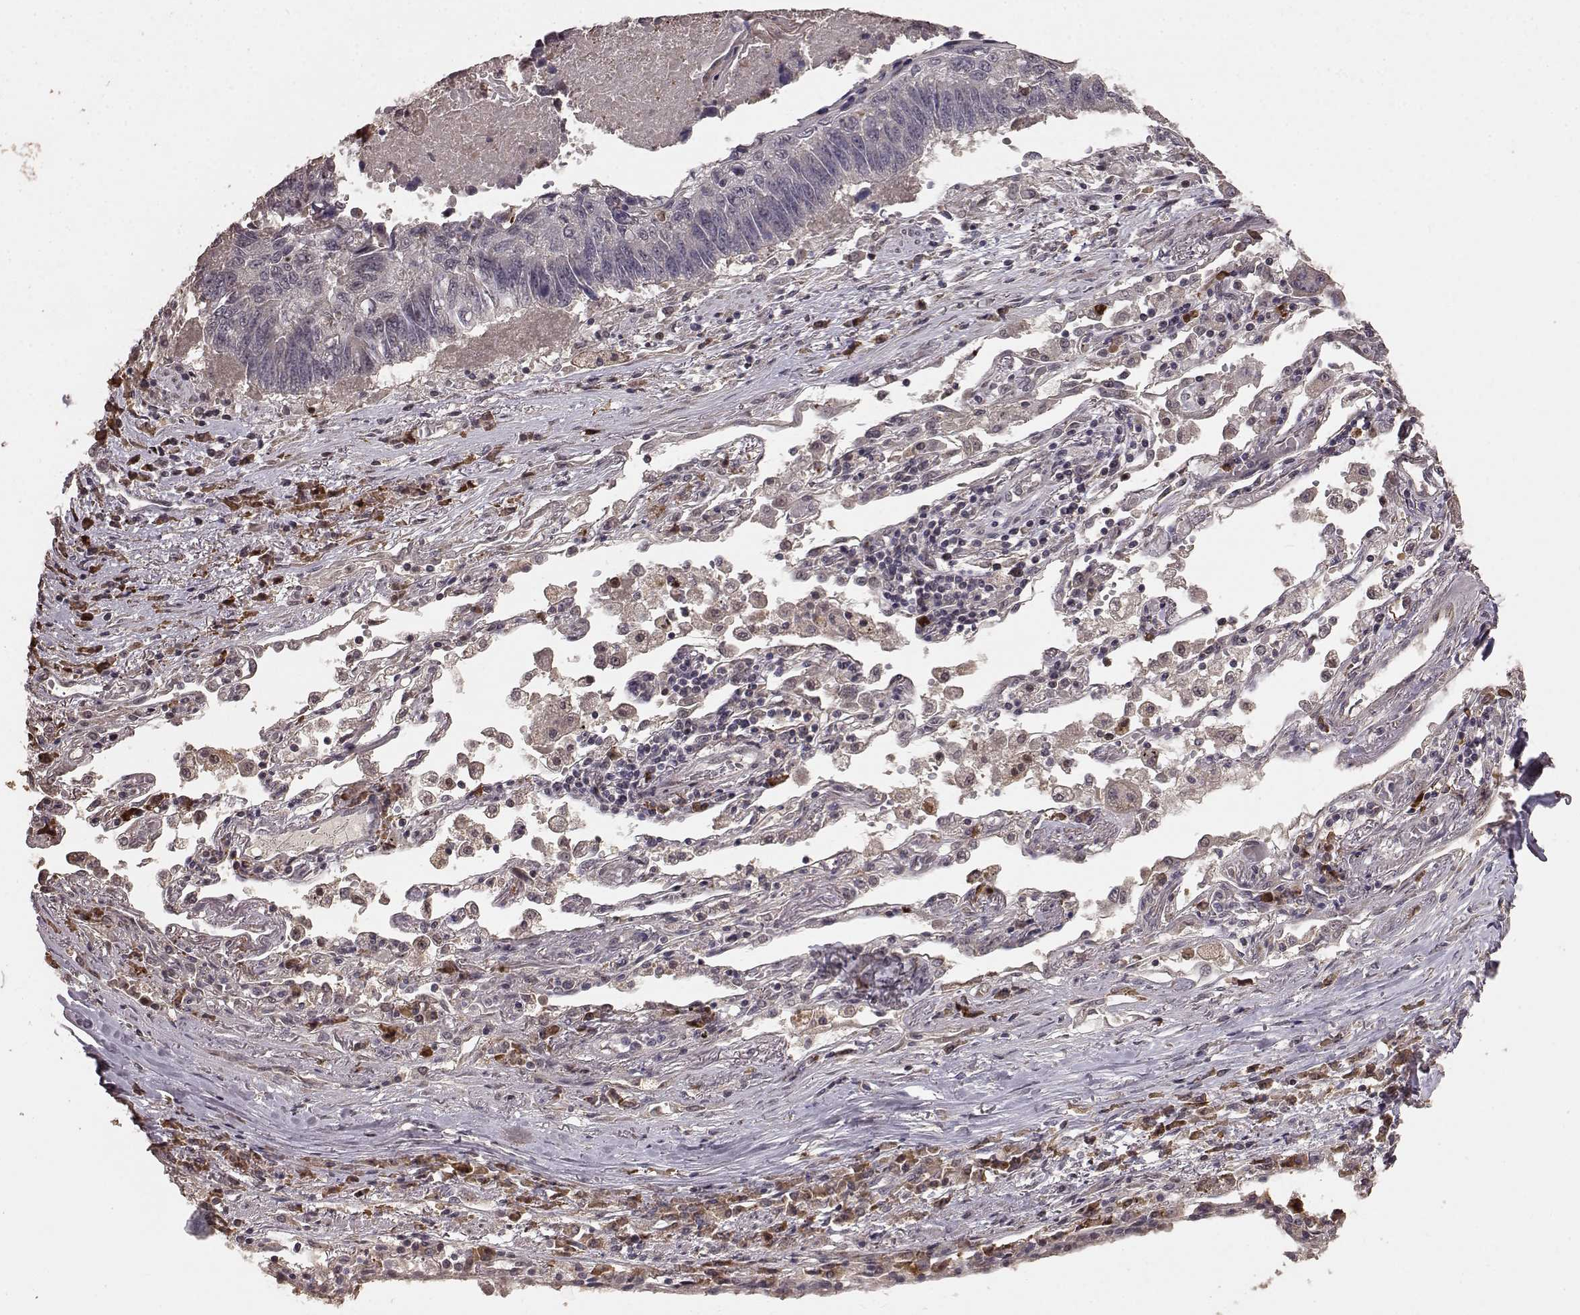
{"staining": {"intensity": "negative", "quantity": "none", "location": "none"}, "tissue": "lung cancer", "cell_type": "Tumor cells", "image_type": "cancer", "snomed": [{"axis": "morphology", "description": "Squamous cell carcinoma, NOS"}, {"axis": "topography", "description": "Lung"}], "caption": "The micrograph shows no significant expression in tumor cells of lung squamous cell carcinoma. (DAB IHC with hematoxylin counter stain).", "gene": "USP15", "patient": {"sex": "male", "age": 73}}